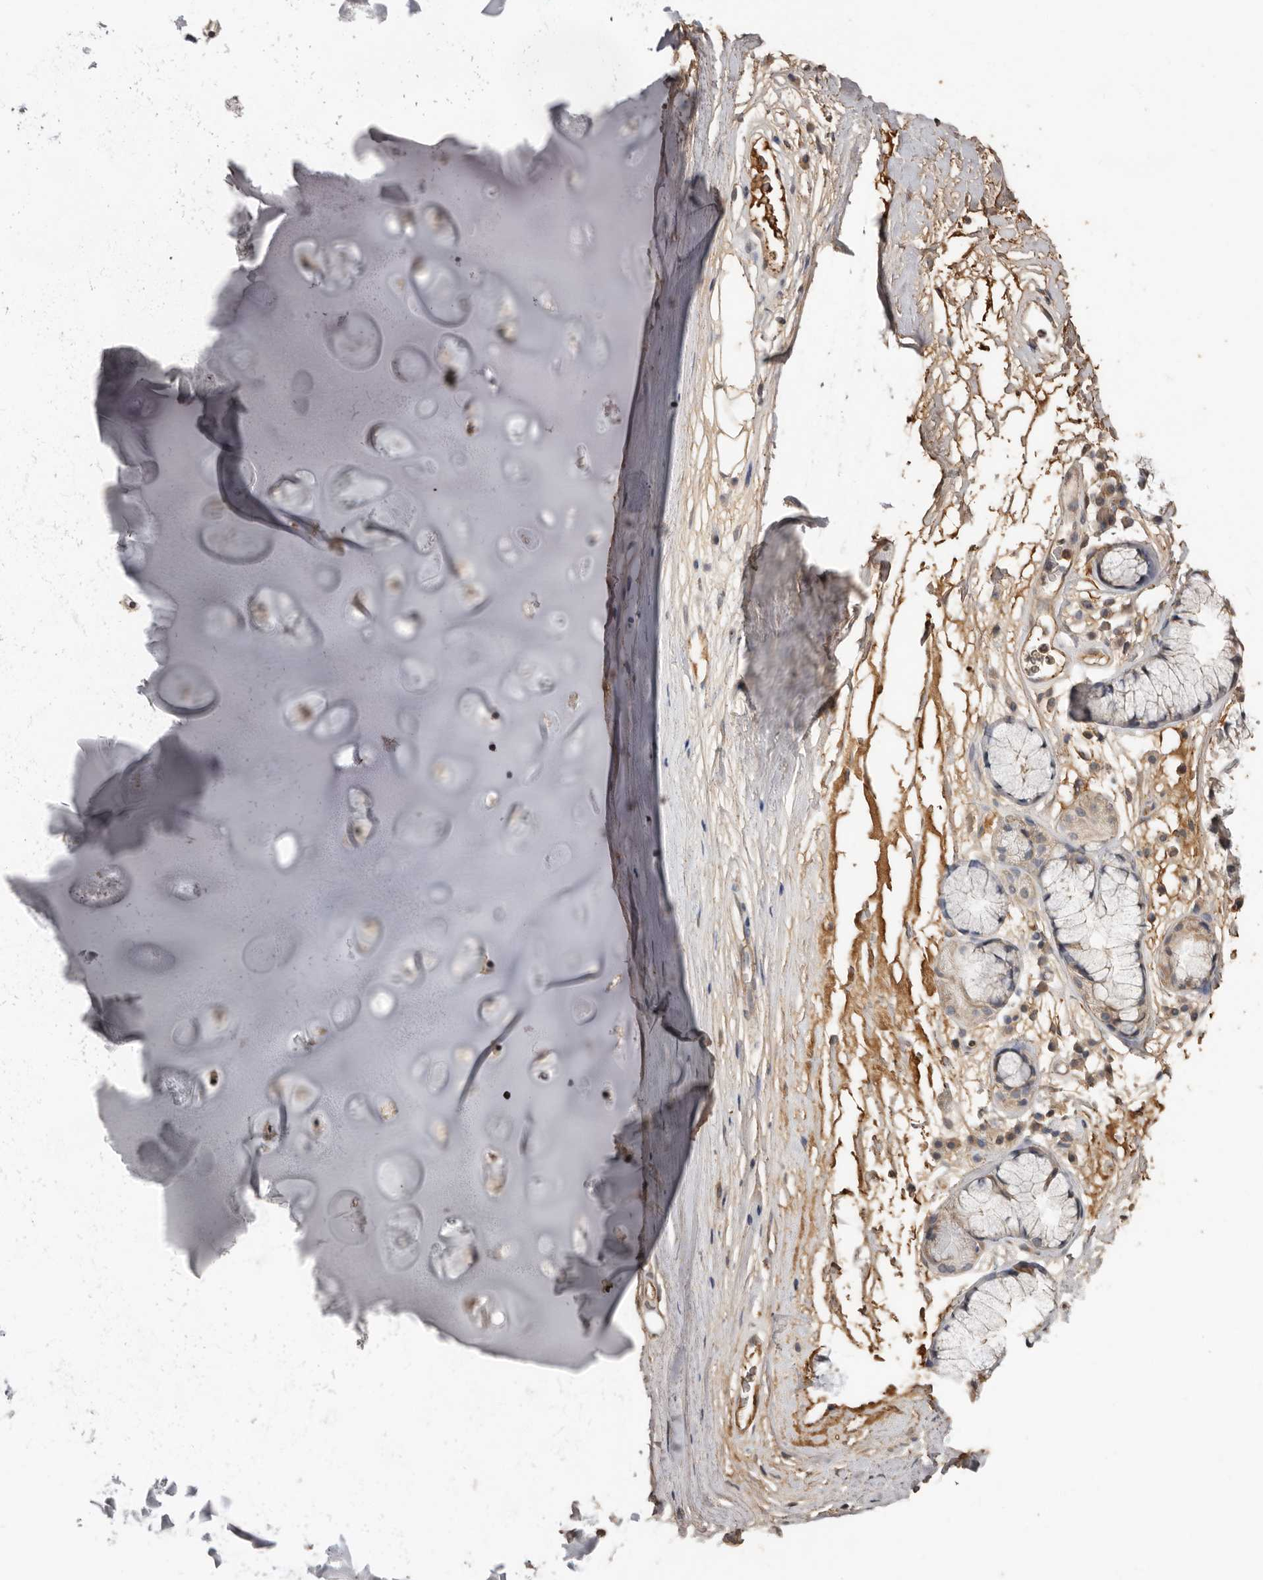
{"staining": {"intensity": "weak", "quantity": ">75%", "location": "cytoplasmic/membranous"}, "tissue": "adipose tissue", "cell_type": "Adipocytes", "image_type": "normal", "snomed": [{"axis": "morphology", "description": "Normal tissue, NOS"}, {"axis": "topography", "description": "Cartilage tissue"}], "caption": "Adipose tissue stained for a protein (brown) exhibits weak cytoplasmic/membranous positive staining in approximately >75% of adipocytes.", "gene": "LRGUK", "patient": {"sex": "female", "age": 63}}